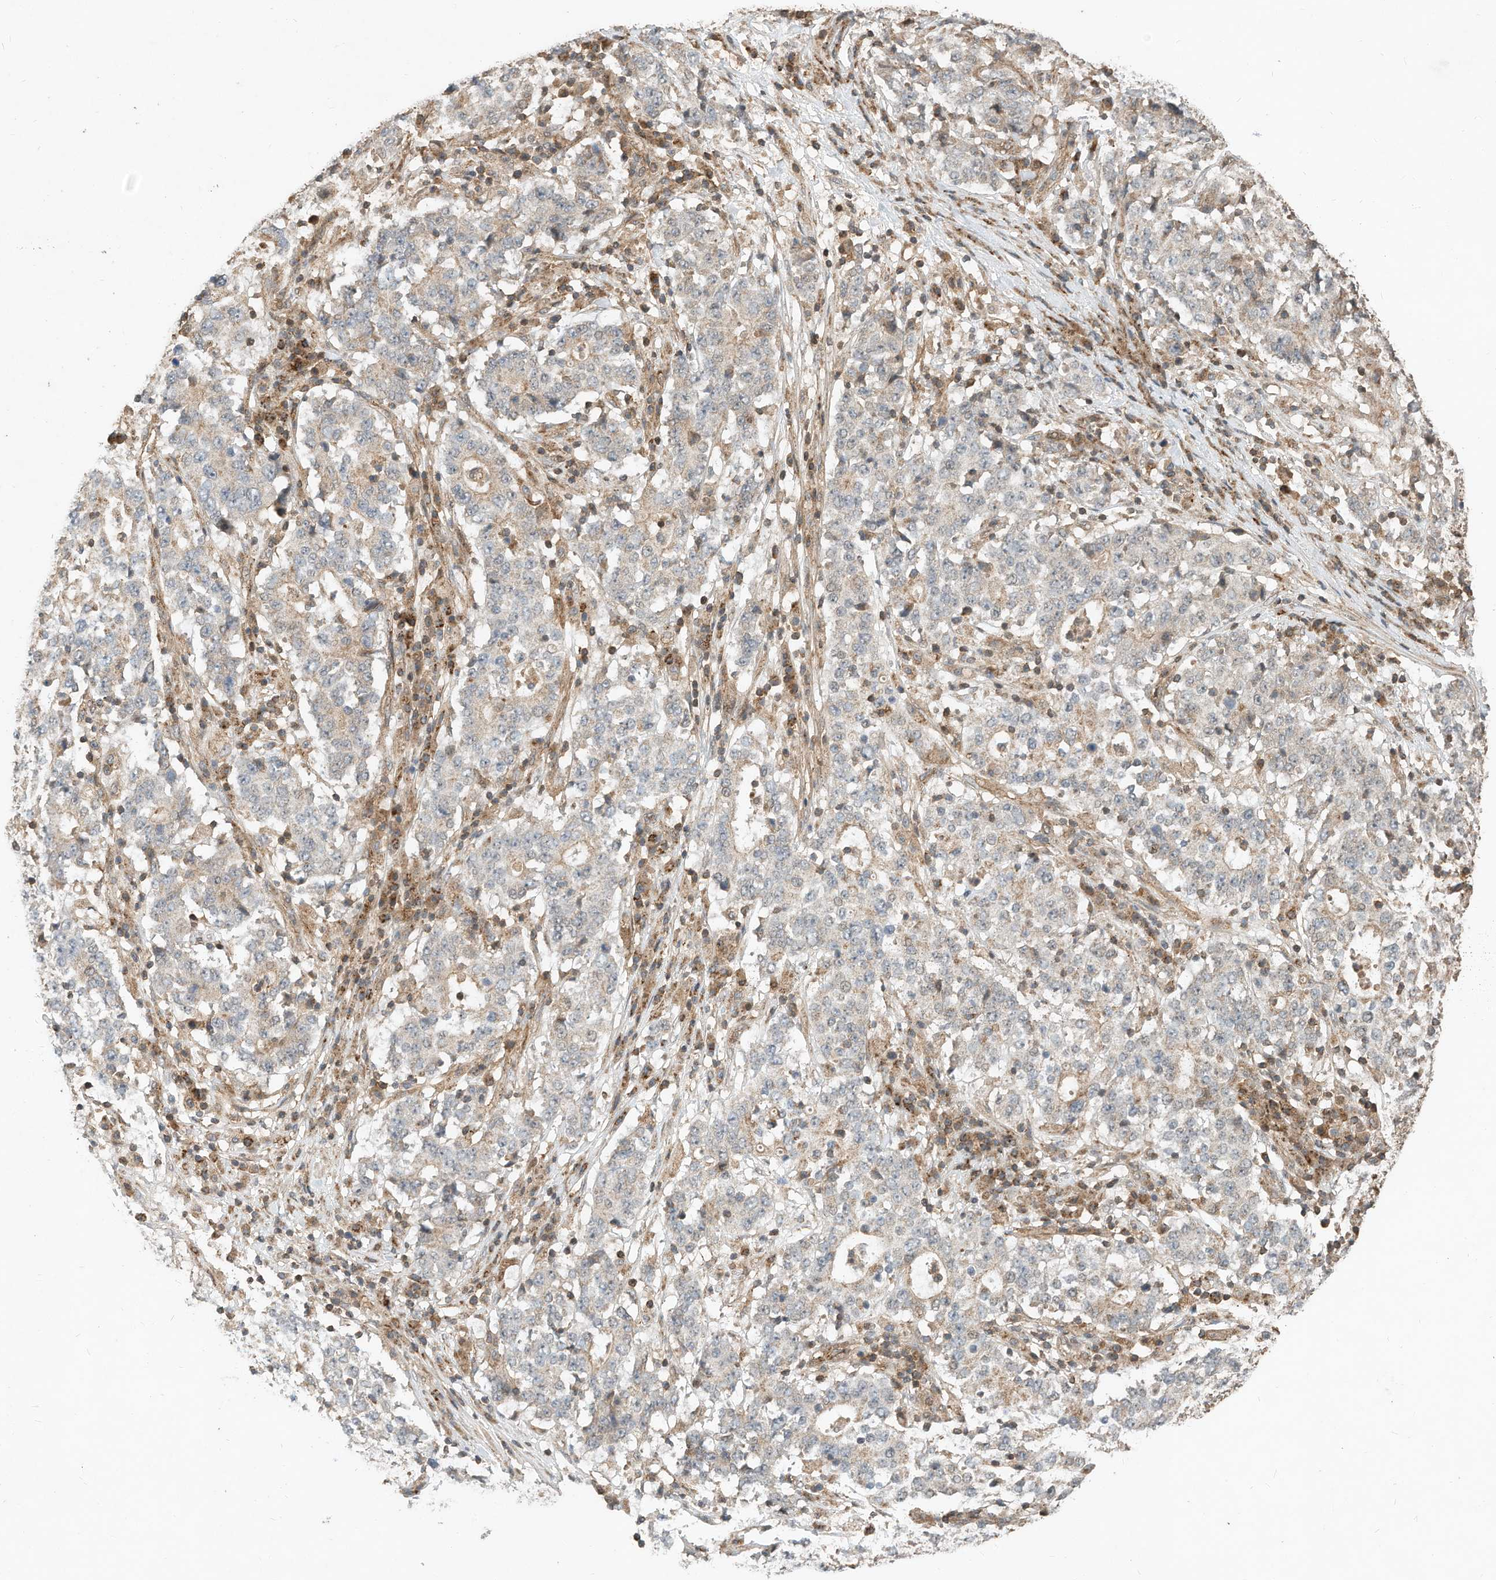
{"staining": {"intensity": "negative", "quantity": "none", "location": "none"}, "tissue": "stomach cancer", "cell_type": "Tumor cells", "image_type": "cancer", "snomed": [{"axis": "morphology", "description": "Adenocarcinoma, NOS"}, {"axis": "topography", "description": "Stomach"}], "caption": "A high-resolution photomicrograph shows immunohistochemistry (IHC) staining of stomach cancer, which shows no significant staining in tumor cells.", "gene": "CPAMD8", "patient": {"sex": "male", "age": 59}}